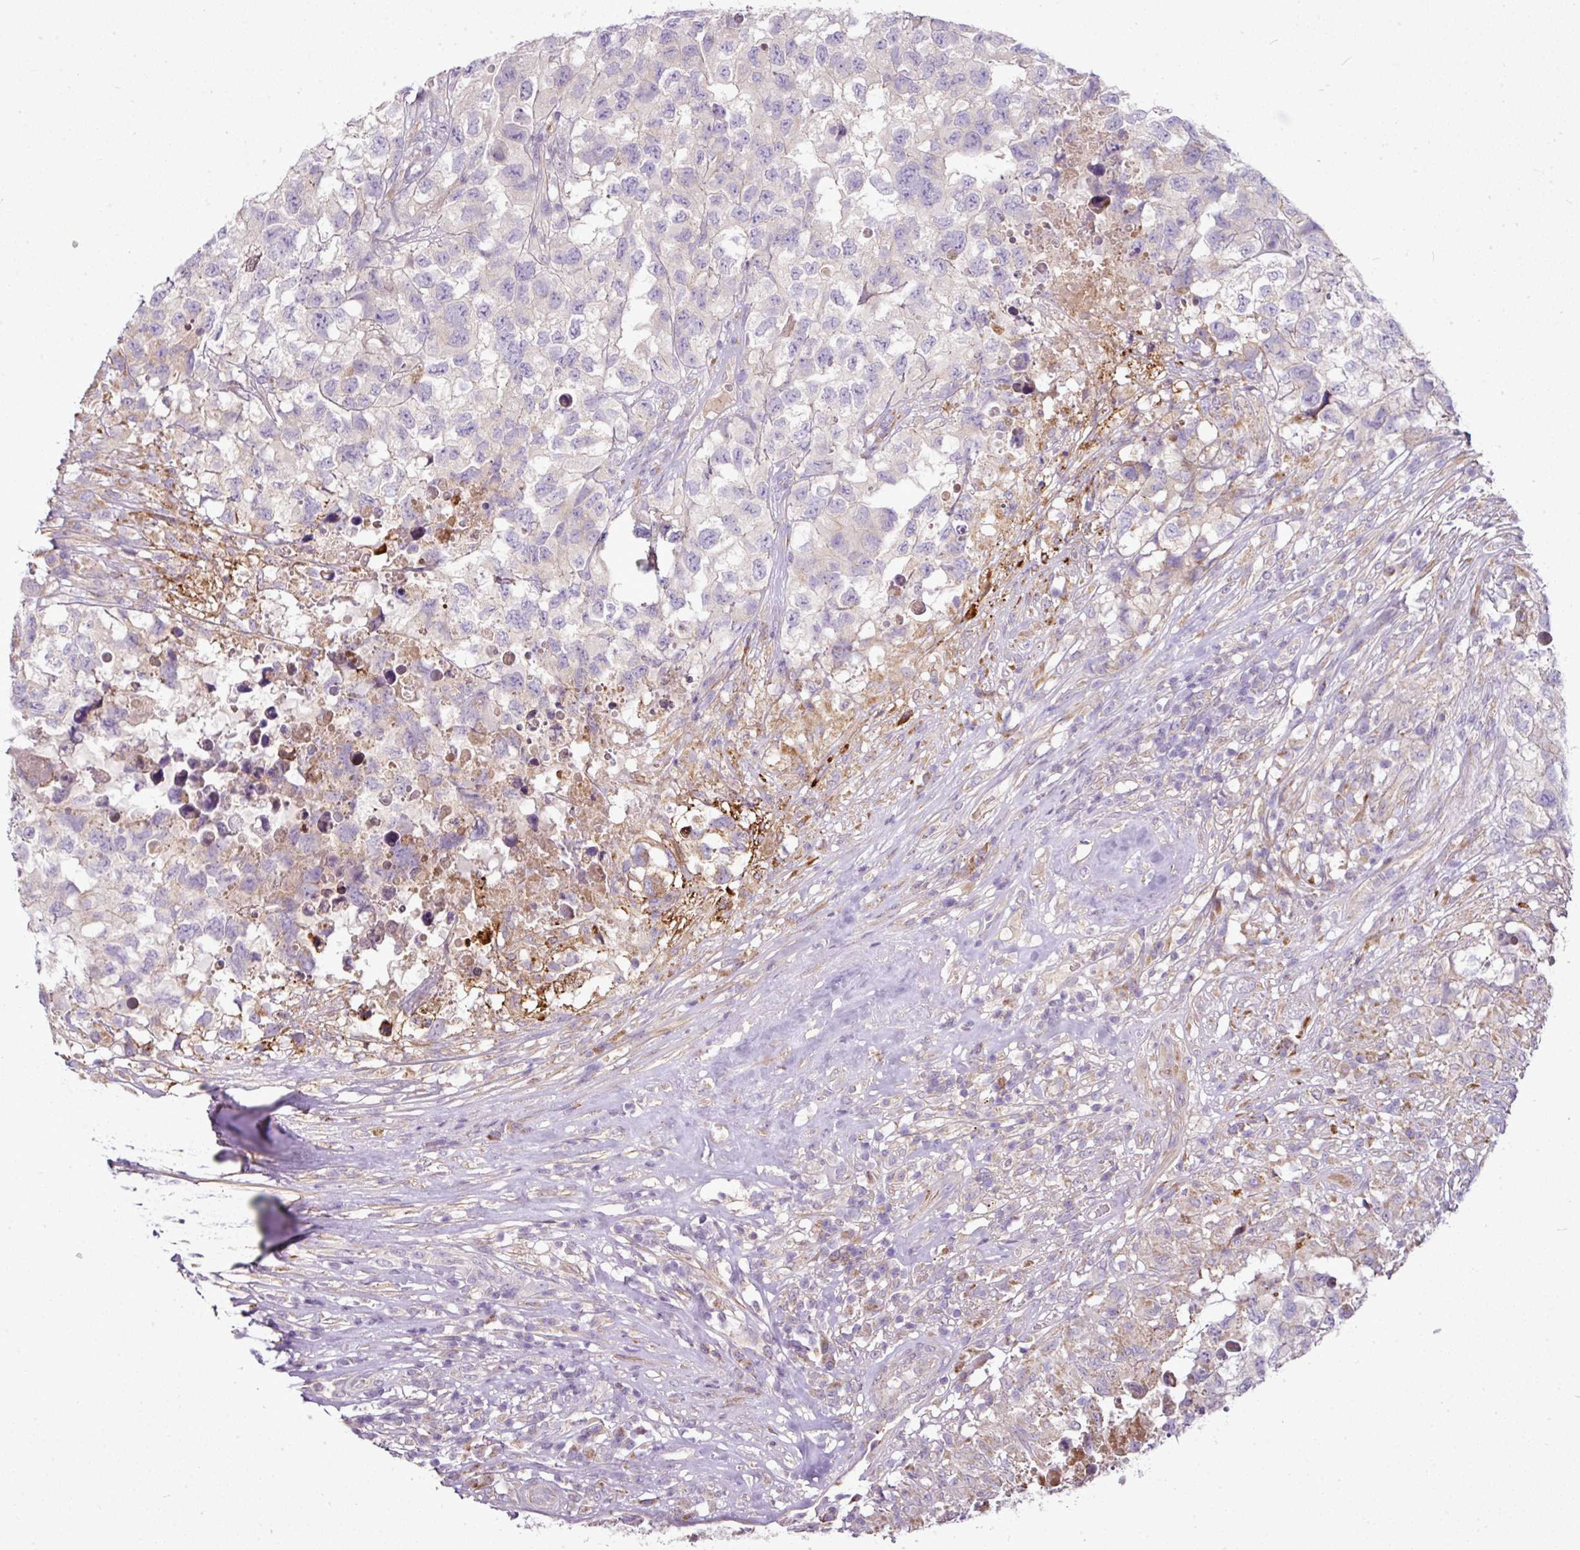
{"staining": {"intensity": "negative", "quantity": "none", "location": "none"}, "tissue": "testis cancer", "cell_type": "Tumor cells", "image_type": "cancer", "snomed": [{"axis": "morphology", "description": "Carcinoma, Embryonal, NOS"}, {"axis": "topography", "description": "Testis"}], "caption": "Testis cancer (embryonal carcinoma) stained for a protein using immunohistochemistry exhibits no positivity tumor cells.", "gene": "GAN", "patient": {"sex": "male", "age": 83}}